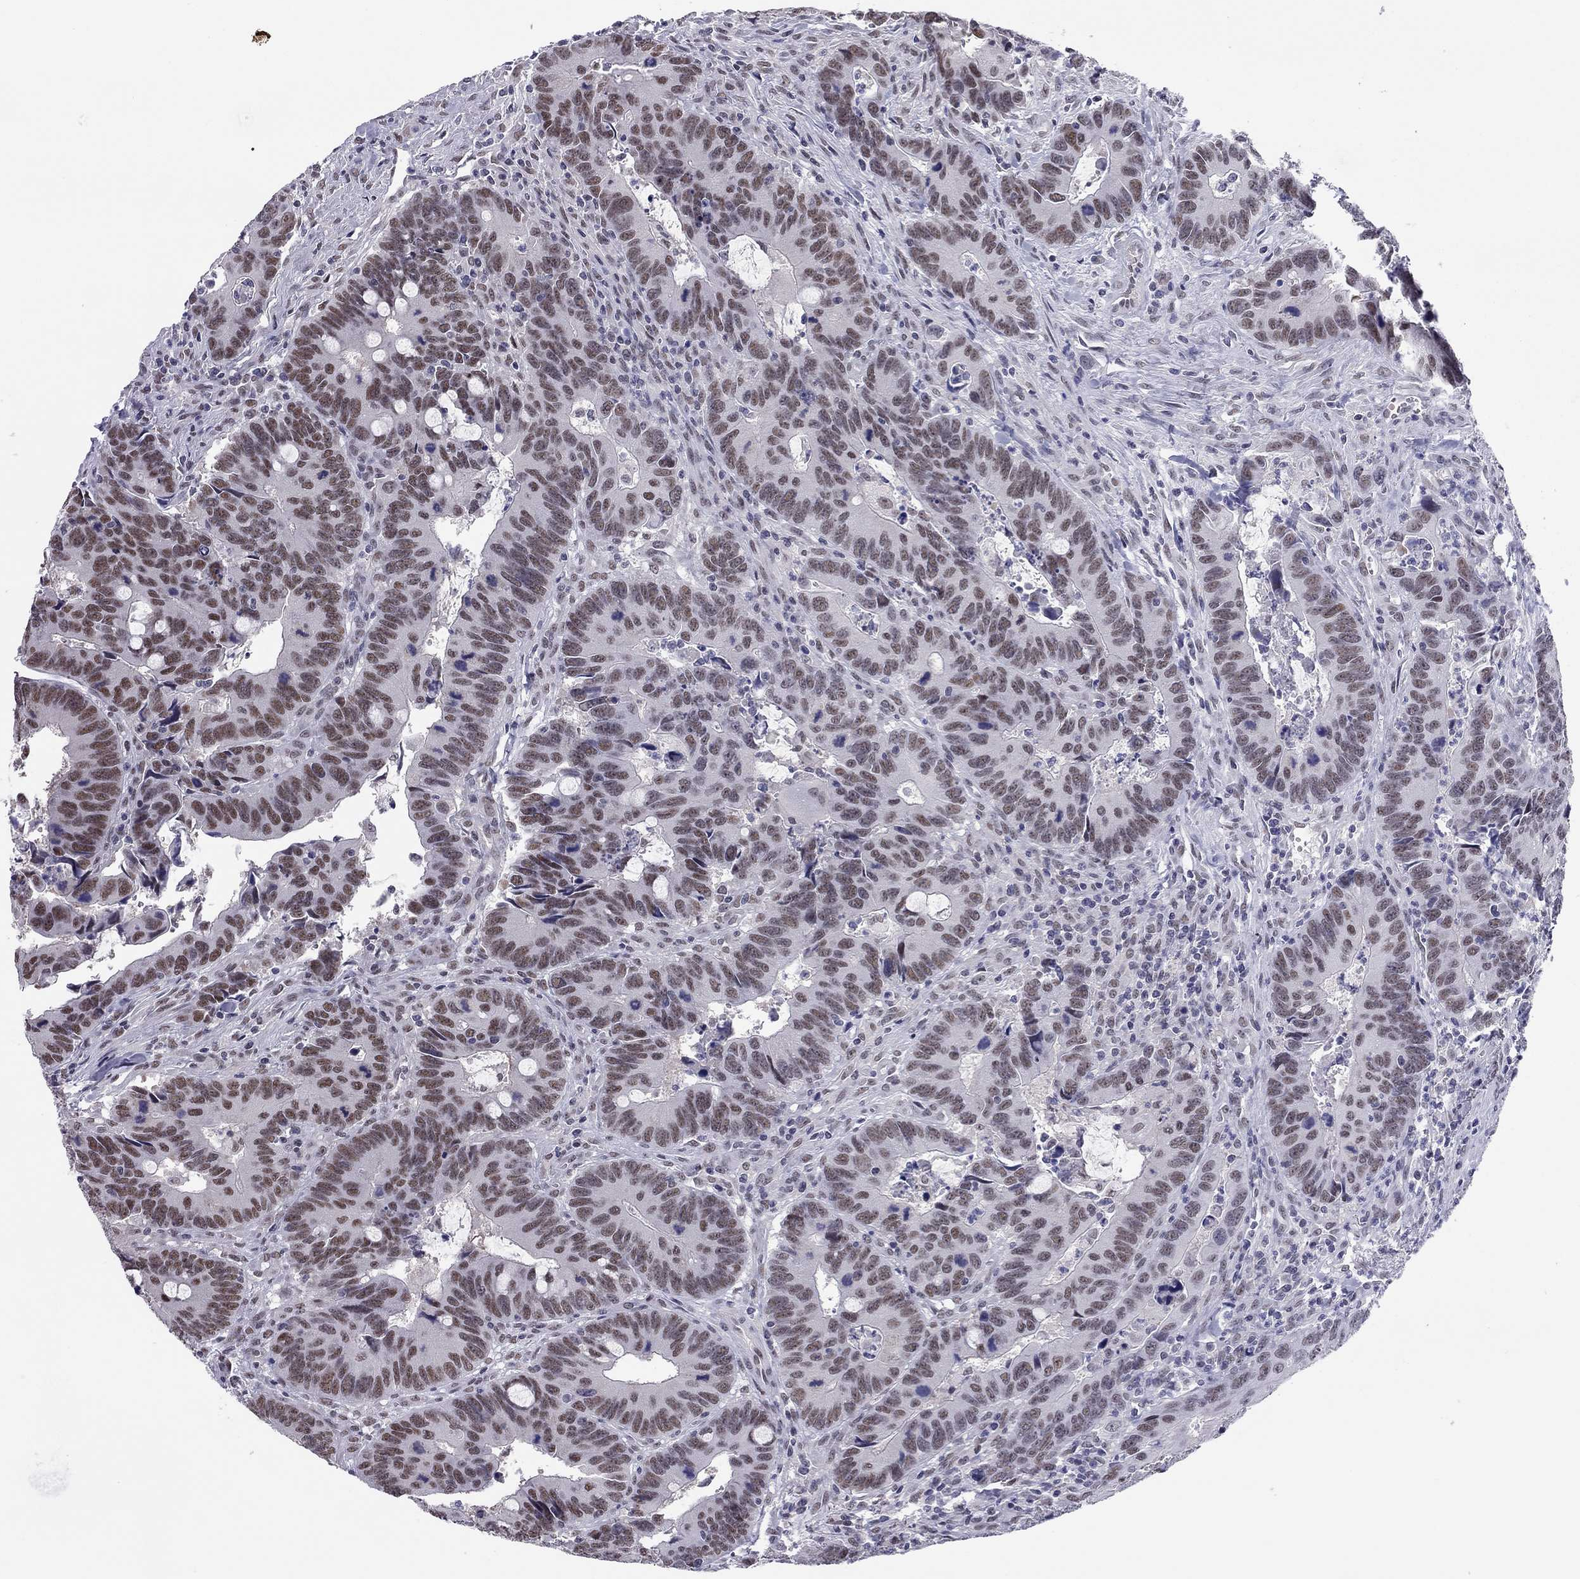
{"staining": {"intensity": "moderate", "quantity": ">75%", "location": "nuclear"}, "tissue": "colorectal cancer", "cell_type": "Tumor cells", "image_type": "cancer", "snomed": [{"axis": "morphology", "description": "Adenocarcinoma, NOS"}, {"axis": "topography", "description": "Rectum"}], "caption": "Immunohistochemistry (IHC) (DAB (3,3'-diaminobenzidine)) staining of human adenocarcinoma (colorectal) shows moderate nuclear protein staining in approximately >75% of tumor cells. (DAB IHC with brightfield microscopy, high magnification).", "gene": "DOT1L", "patient": {"sex": "male", "age": 67}}